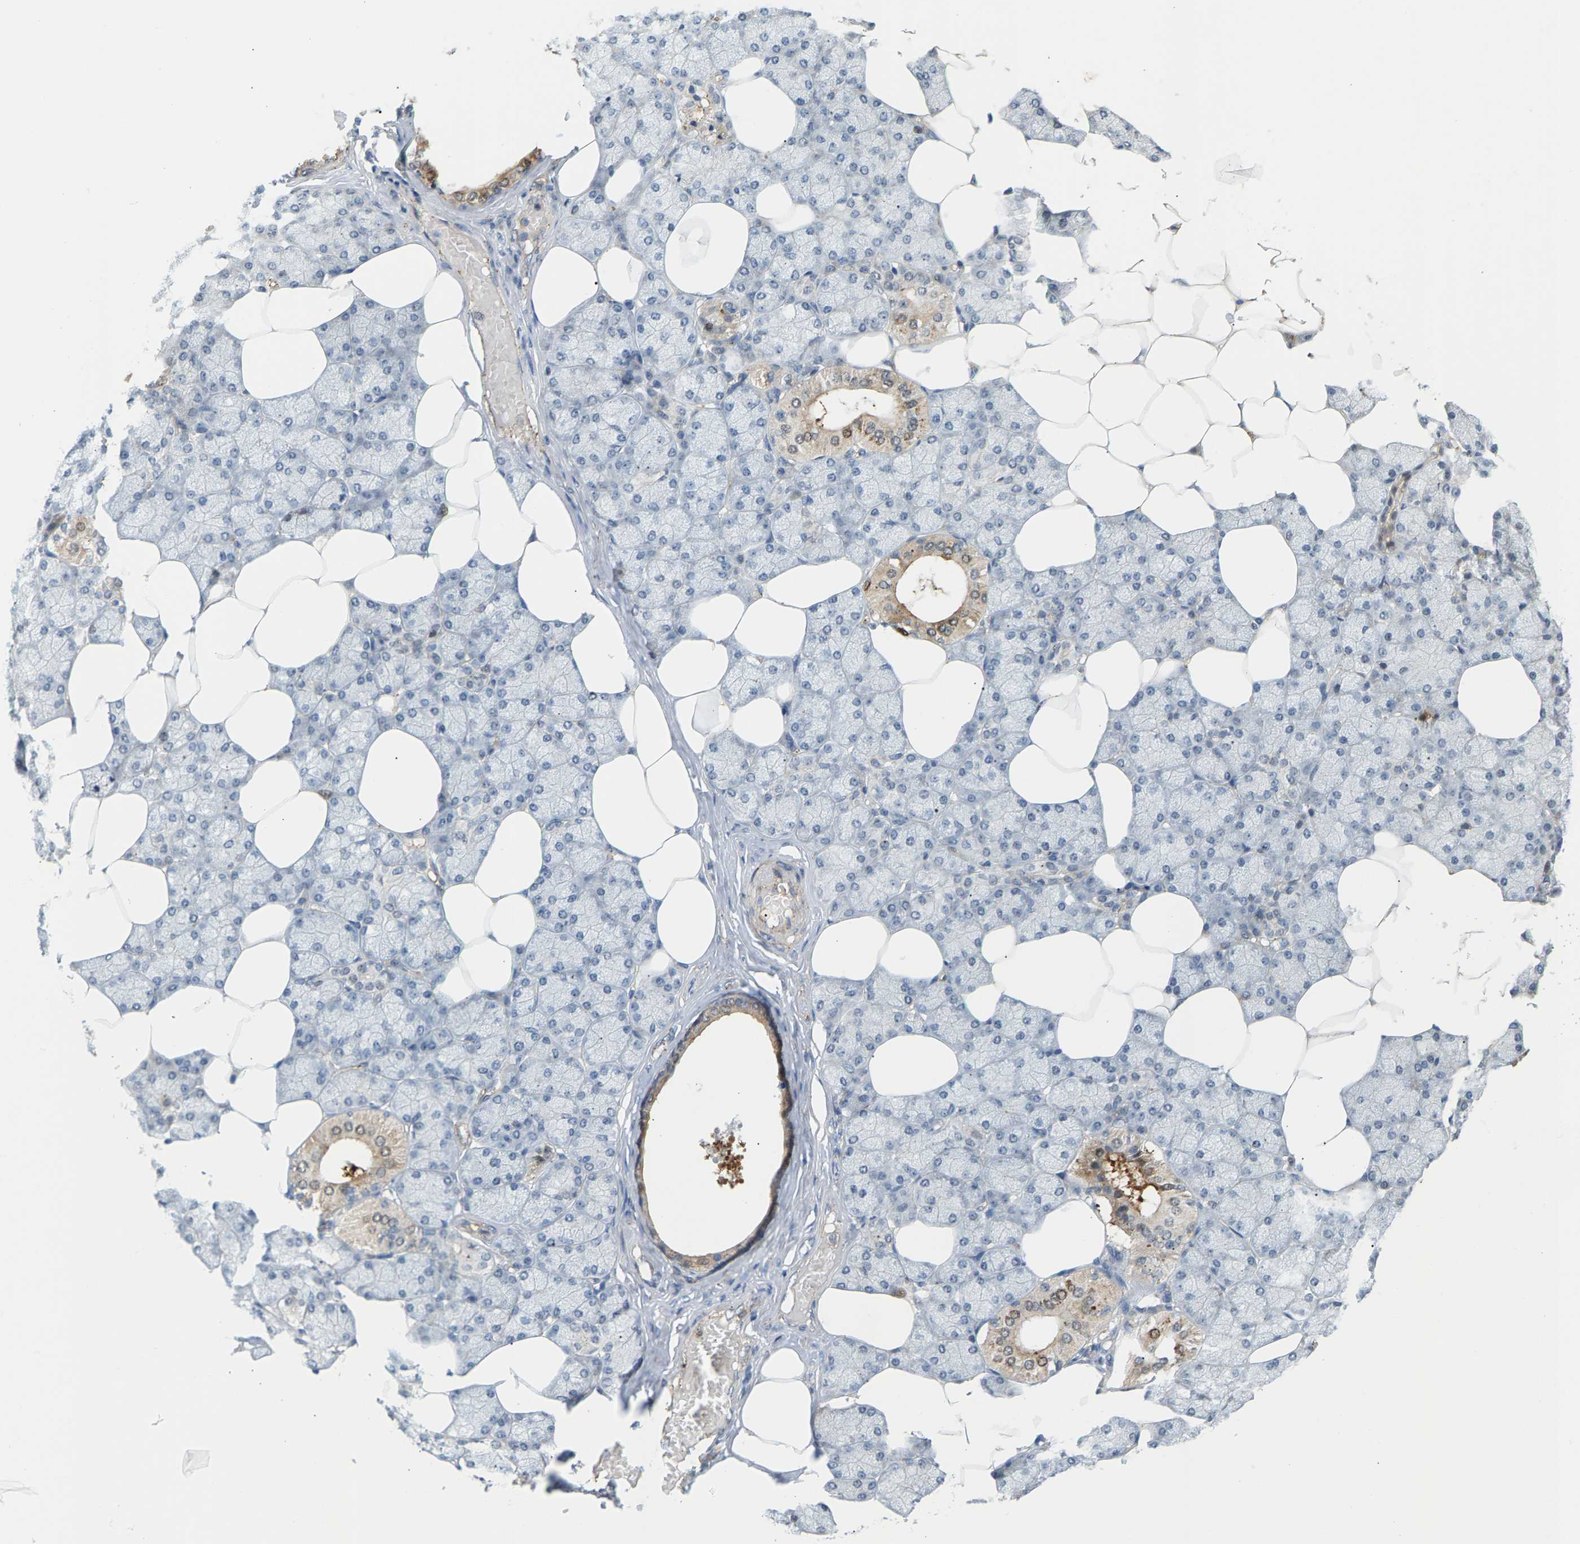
{"staining": {"intensity": "moderate", "quantity": "25%-75%", "location": "cytoplasmic/membranous"}, "tissue": "salivary gland", "cell_type": "Glandular cells", "image_type": "normal", "snomed": [{"axis": "morphology", "description": "Normal tissue, NOS"}, {"axis": "topography", "description": "Salivary gland"}], "caption": "Benign salivary gland exhibits moderate cytoplasmic/membranous staining in about 25%-75% of glandular cells, visualized by immunohistochemistry.", "gene": "KRTAP27", "patient": {"sex": "male", "age": 62}}